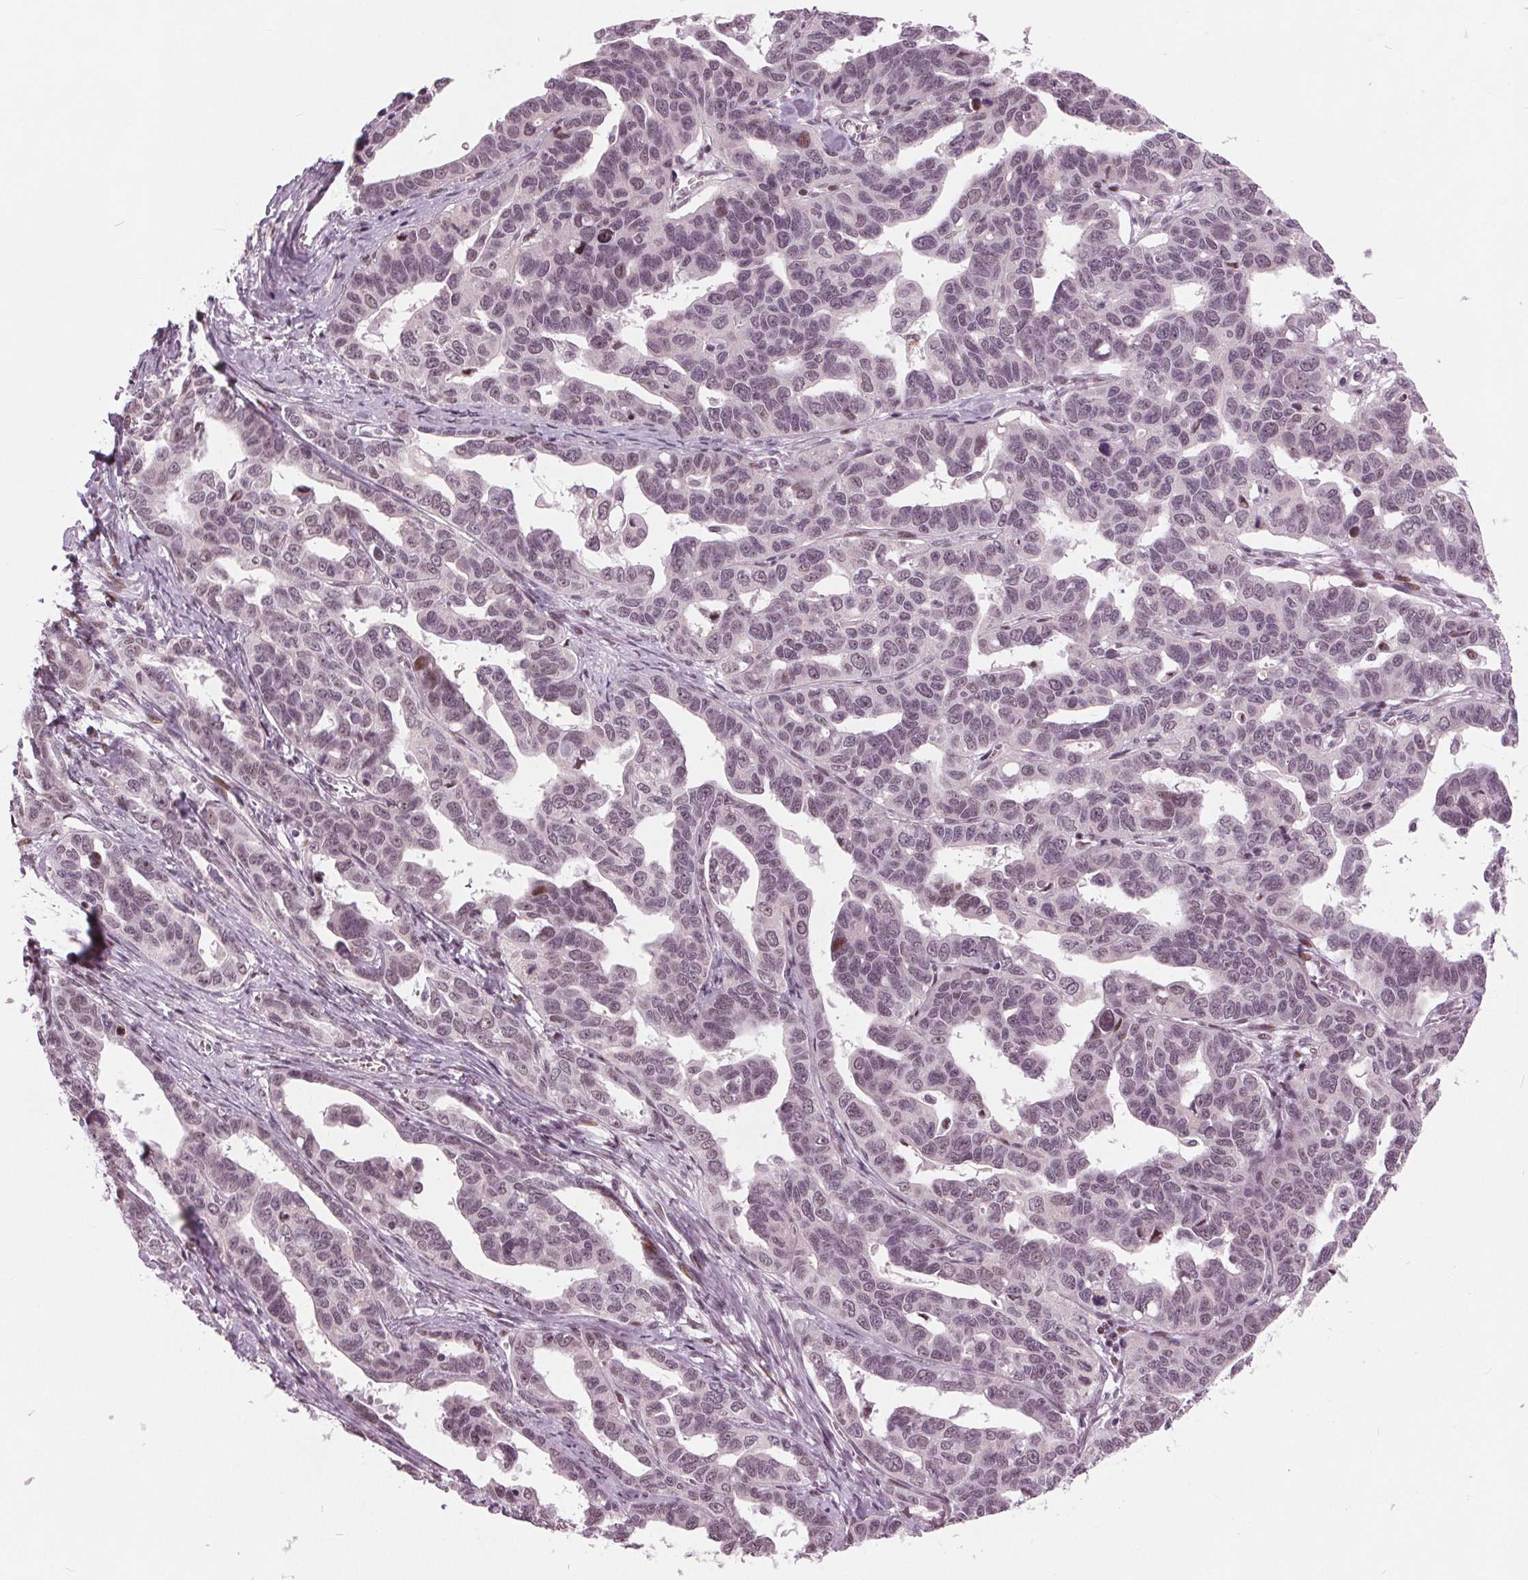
{"staining": {"intensity": "weak", "quantity": ">75%", "location": "nuclear"}, "tissue": "ovarian cancer", "cell_type": "Tumor cells", "image_type": "cancer", "snomed": [{"axis": "morphology", "description": "Cystadenocarcinoma, serous, NOS"}, {"axis": "topography", "description": "Ovary"}], "caption": "The image demonstrates staining of ovarian cancer, revealing weak nuclear protein positivity (brown color) within tumor cells.", "gene": "TTC34", "patient": {"sex": "female", "age": 69}}